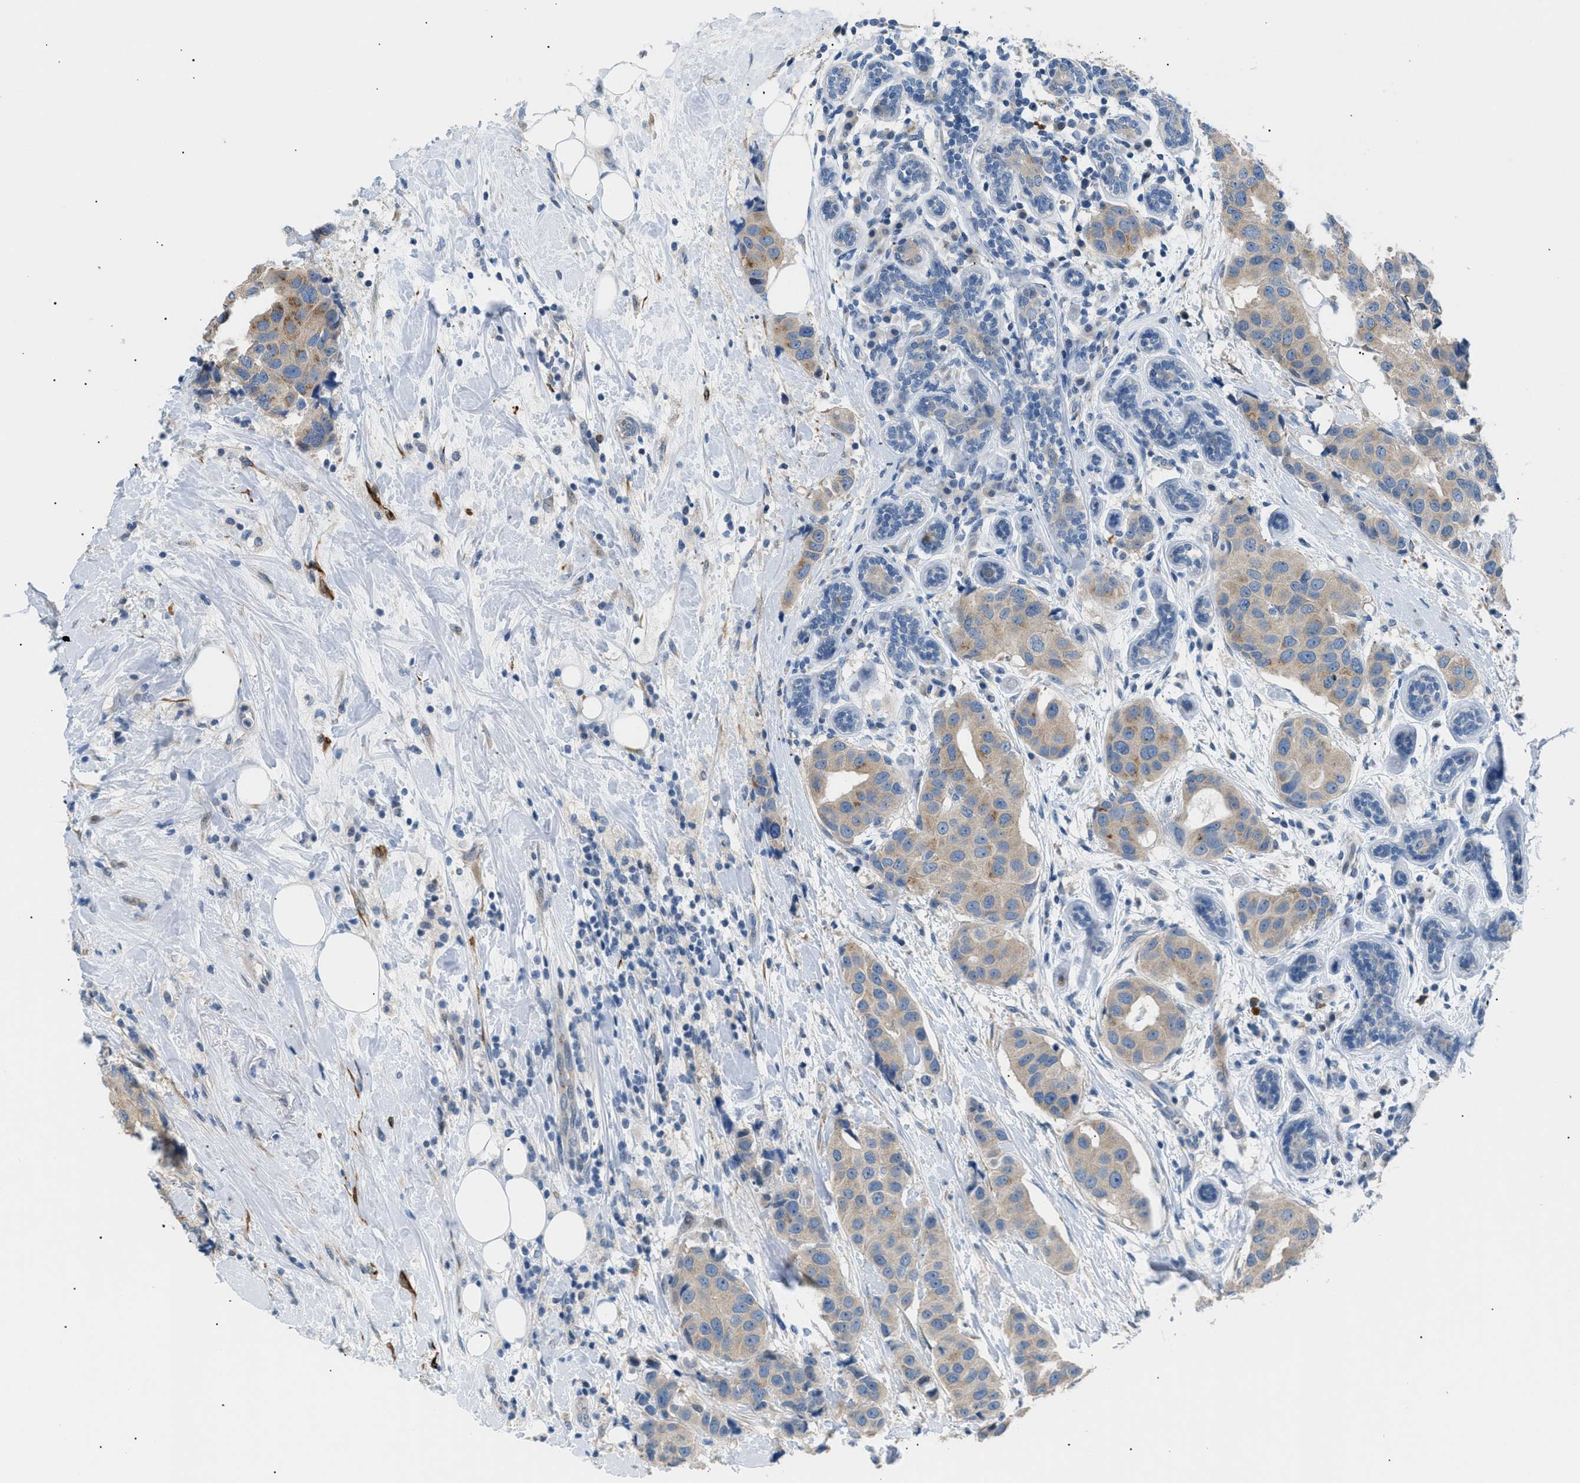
{"staining": {"intensity": "weak", "quantity": ">75%", "location": "cytoplasmic/membranous"}, "tissue": "breast cancer", "cell_type": "Tumor cells", "image_type": "cancer", "snomed": [{"axis": "morphology", "description": "Normal tissue, NOS"}, {"axis": "morphology", "description": "Duct carcinoma"}, {"axis": "topography", "description": "Breast"}], "caption": "The photomicrograph demonstrates staining of breast cancer (invasive ductal carcinoma), revealing weak cytoplasmic/membranous protein staining (brown color) within tumor cells.", "gene": "ICA1", "patient": {"sex": "female", "age": 39}}